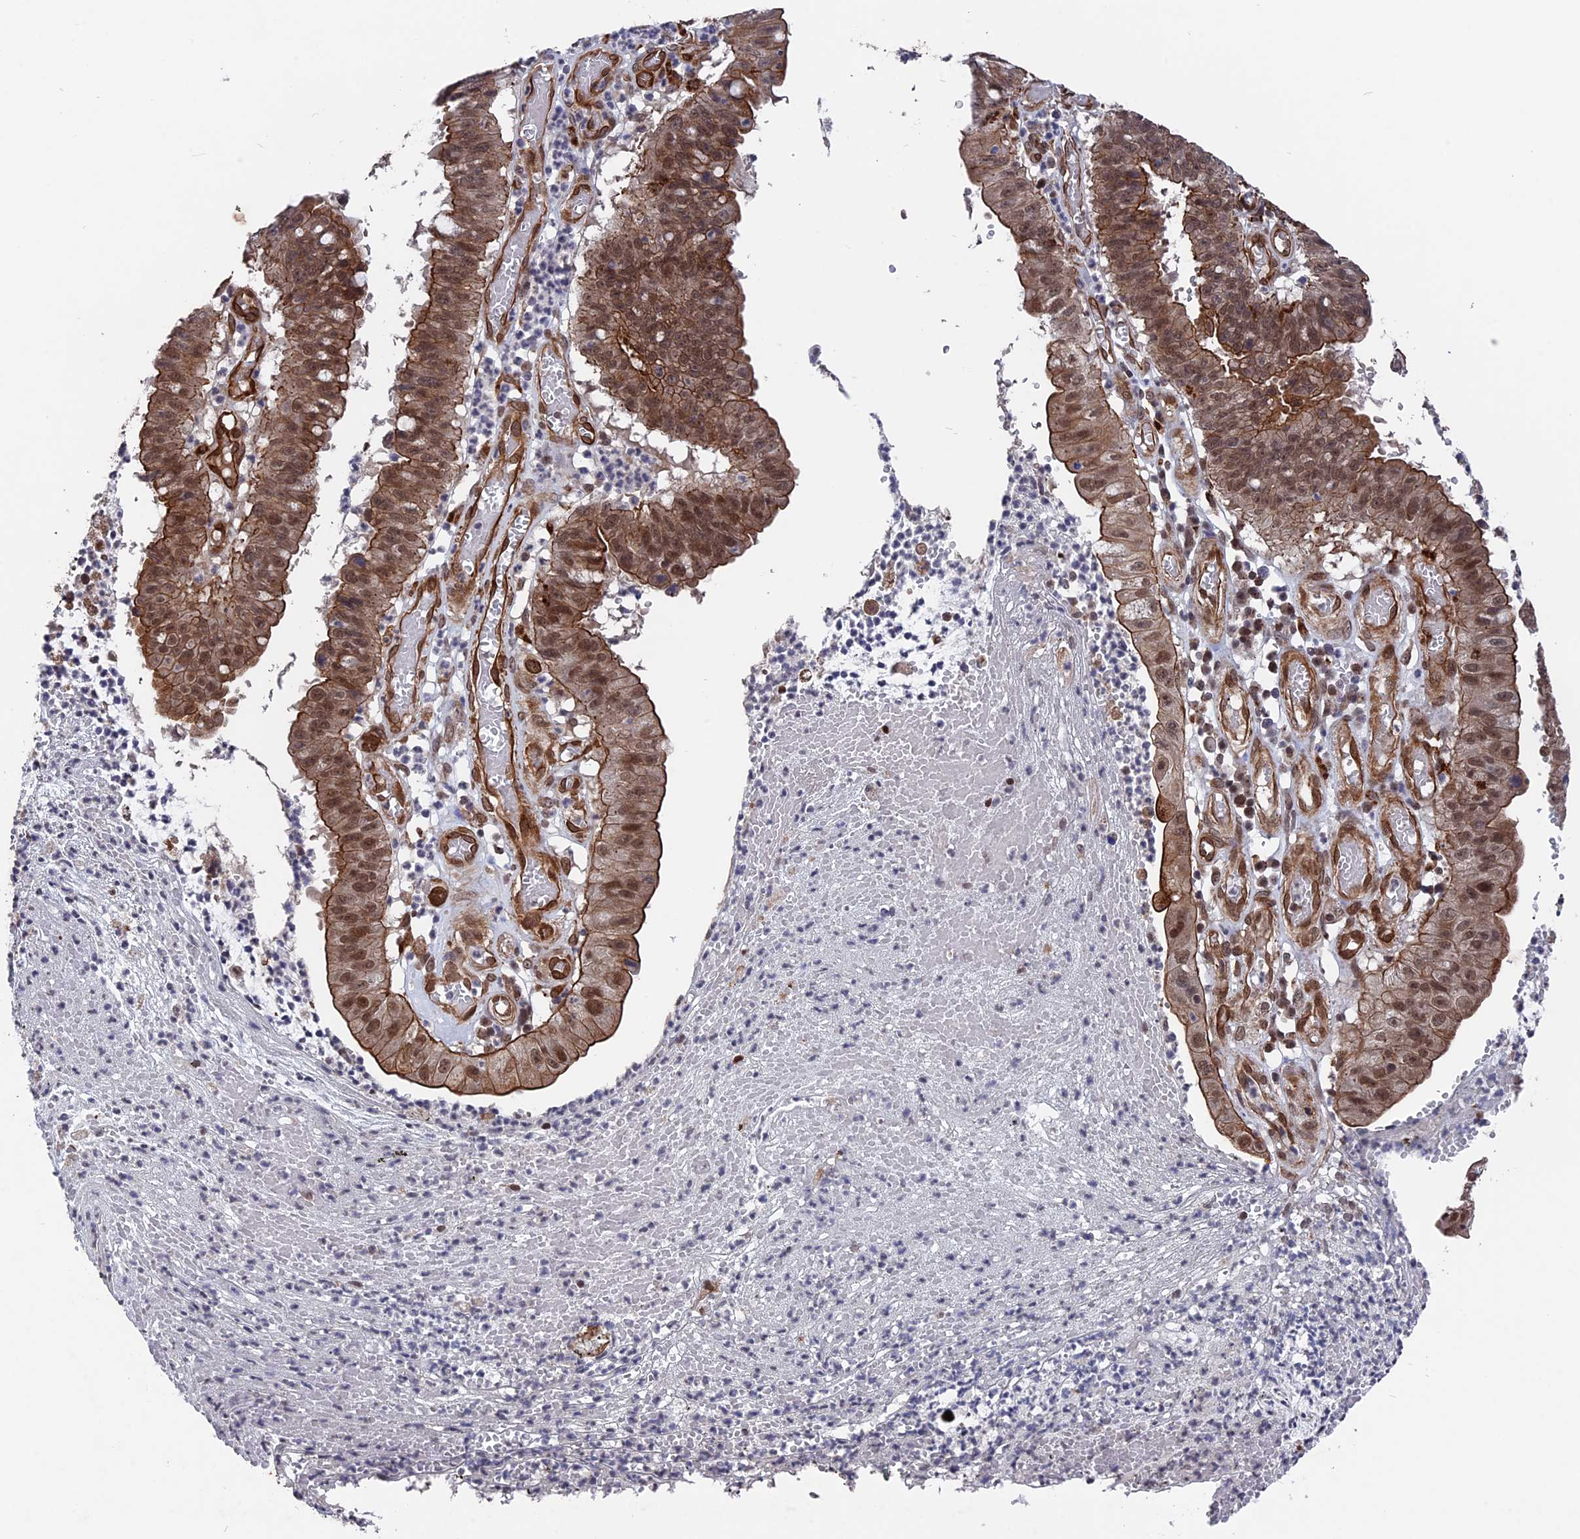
{"staining": {"intensity": "moderate", "quantity": ">75%", "location": "cytoplasmic/membranous,nuclear"}, "tissue": "stomach cancer", "cell_type": "Tumor cells", "image_type": "cancer", "snomed": [{"axis": "morphology", "description": "Adenocarcinoma, NOS"}, {"axis": "topography", "description": "Stomach"}], "caption": "Immunohistochemical staining of stomach cancer exhibits medium levels of moderate cytoplasmic/membranous and nuclear protein positivity in approximately >75% of tumor cells.", "gene": "NOSIP", "patient": {"sex": "male", "age": 59}}